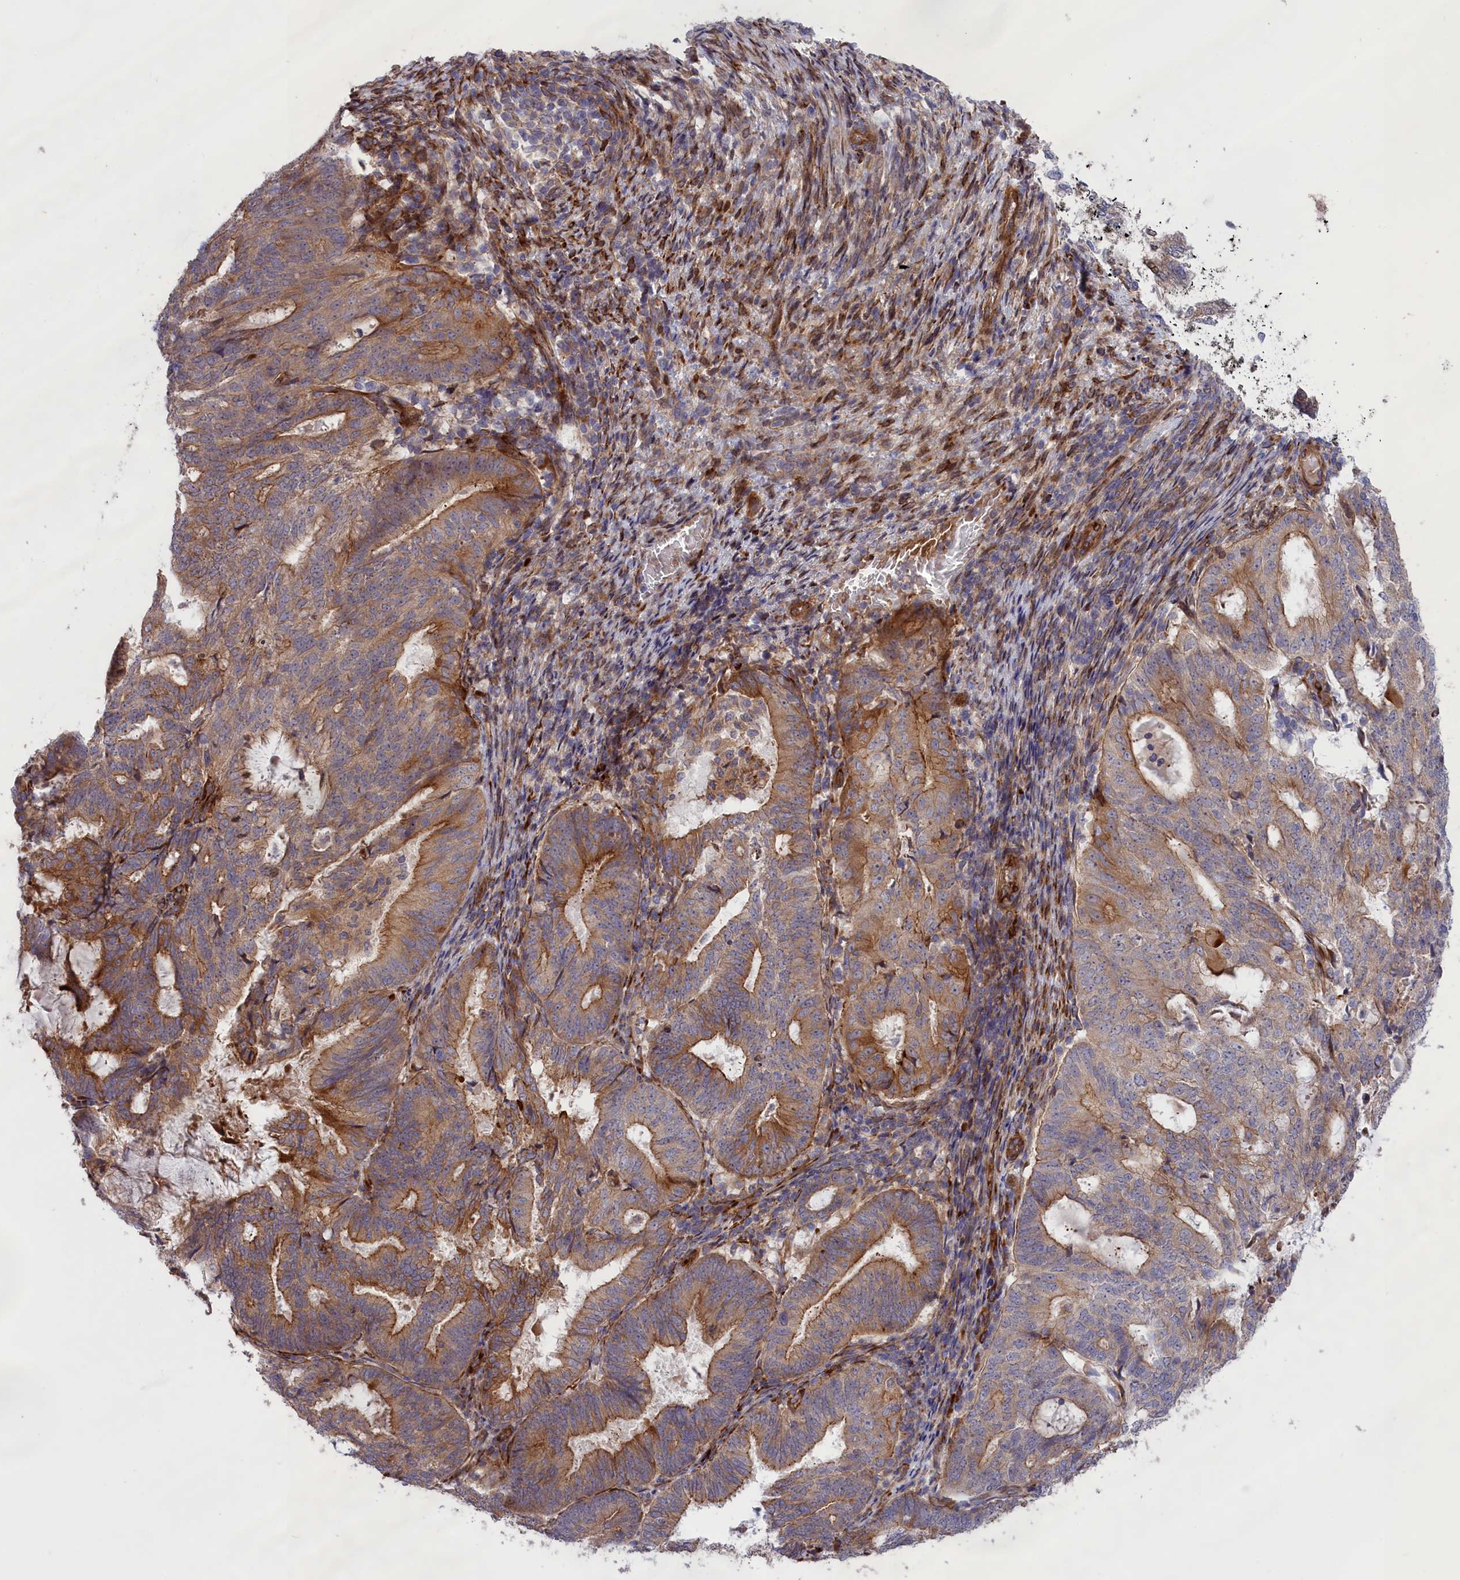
{"staining": {"intensity": "moderate", "quantity": ">75%", "location": "cytoplasmic/membranous"}, "tissue": "endometrial cancer", "cell_type": "Tumor cells", "image_type": "cancer", "snomed": [{"axis": "morphology", "description": "Adenocarcinoma, NOS"}, {"axis": "topography", "description": "Endometrium"}], "caption": "Immunohistochemistry (IHC) of human endometrial cancer displays medium levels of moderate cytoplasmic/membranous positivity in about >75% of tumor cells.", "gene": "DDX60L", "patient": {"sex": "female", "age": 70}}